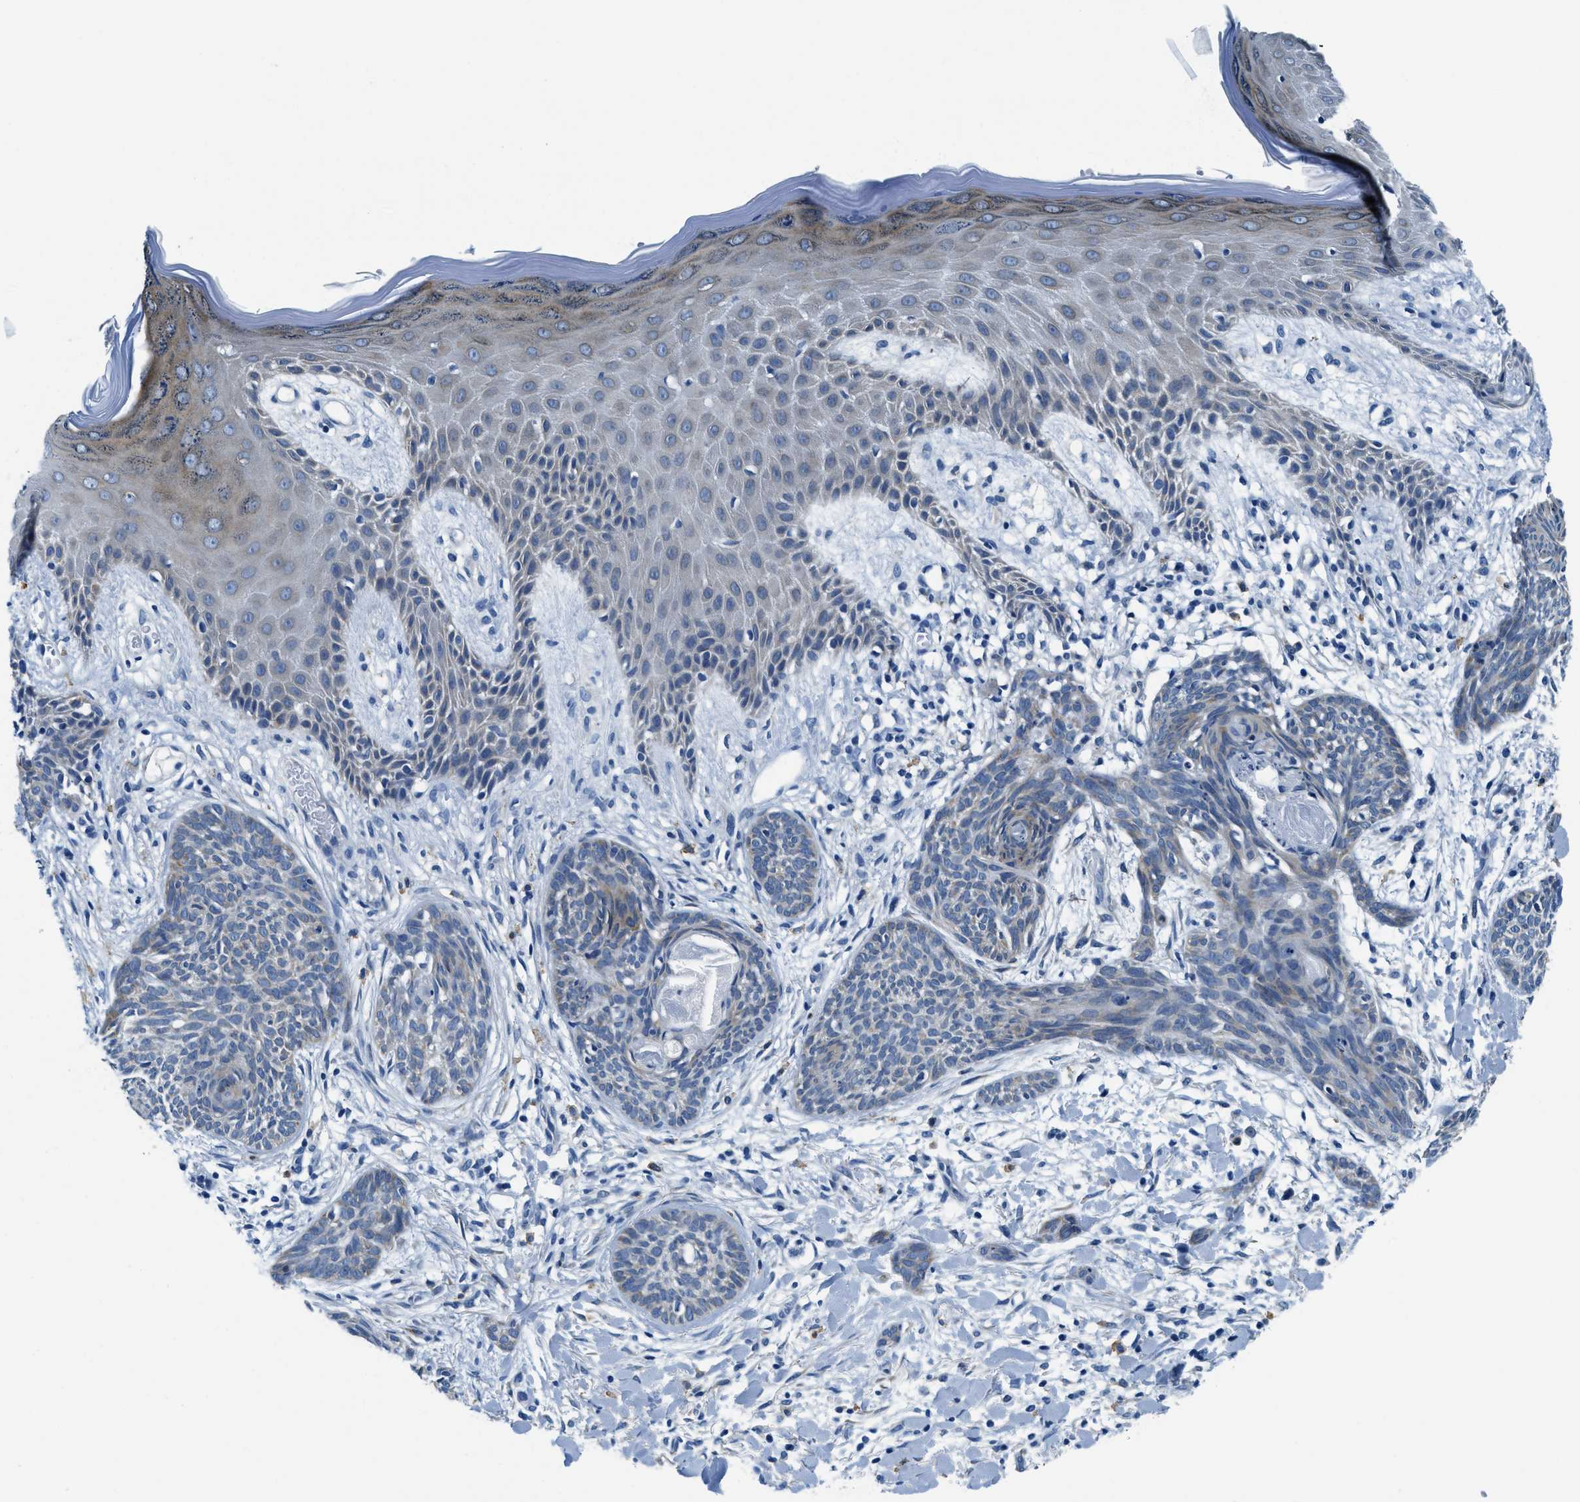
{"staining": {"intensity": "weak", "quantity": "25%-75%", "location": "cytoplasmic/membranous"}, "tissue": "skin cancer", "cell_type": "Tumor cells", "image_type": "cancer", "snomed": [{"axis": "morphology", "description": "Basal cell carcinoma"}, {"axis": "topography", "description": "Skin"}], "caption": "IHC of skin basal cell carcinoma demonstrates low levels of weak cytoplasmic/membranous staining in approximately 25%-75% of tumor cells.", "gene": "UBAC2", "patient": {"sex": "female", "age": 59}}